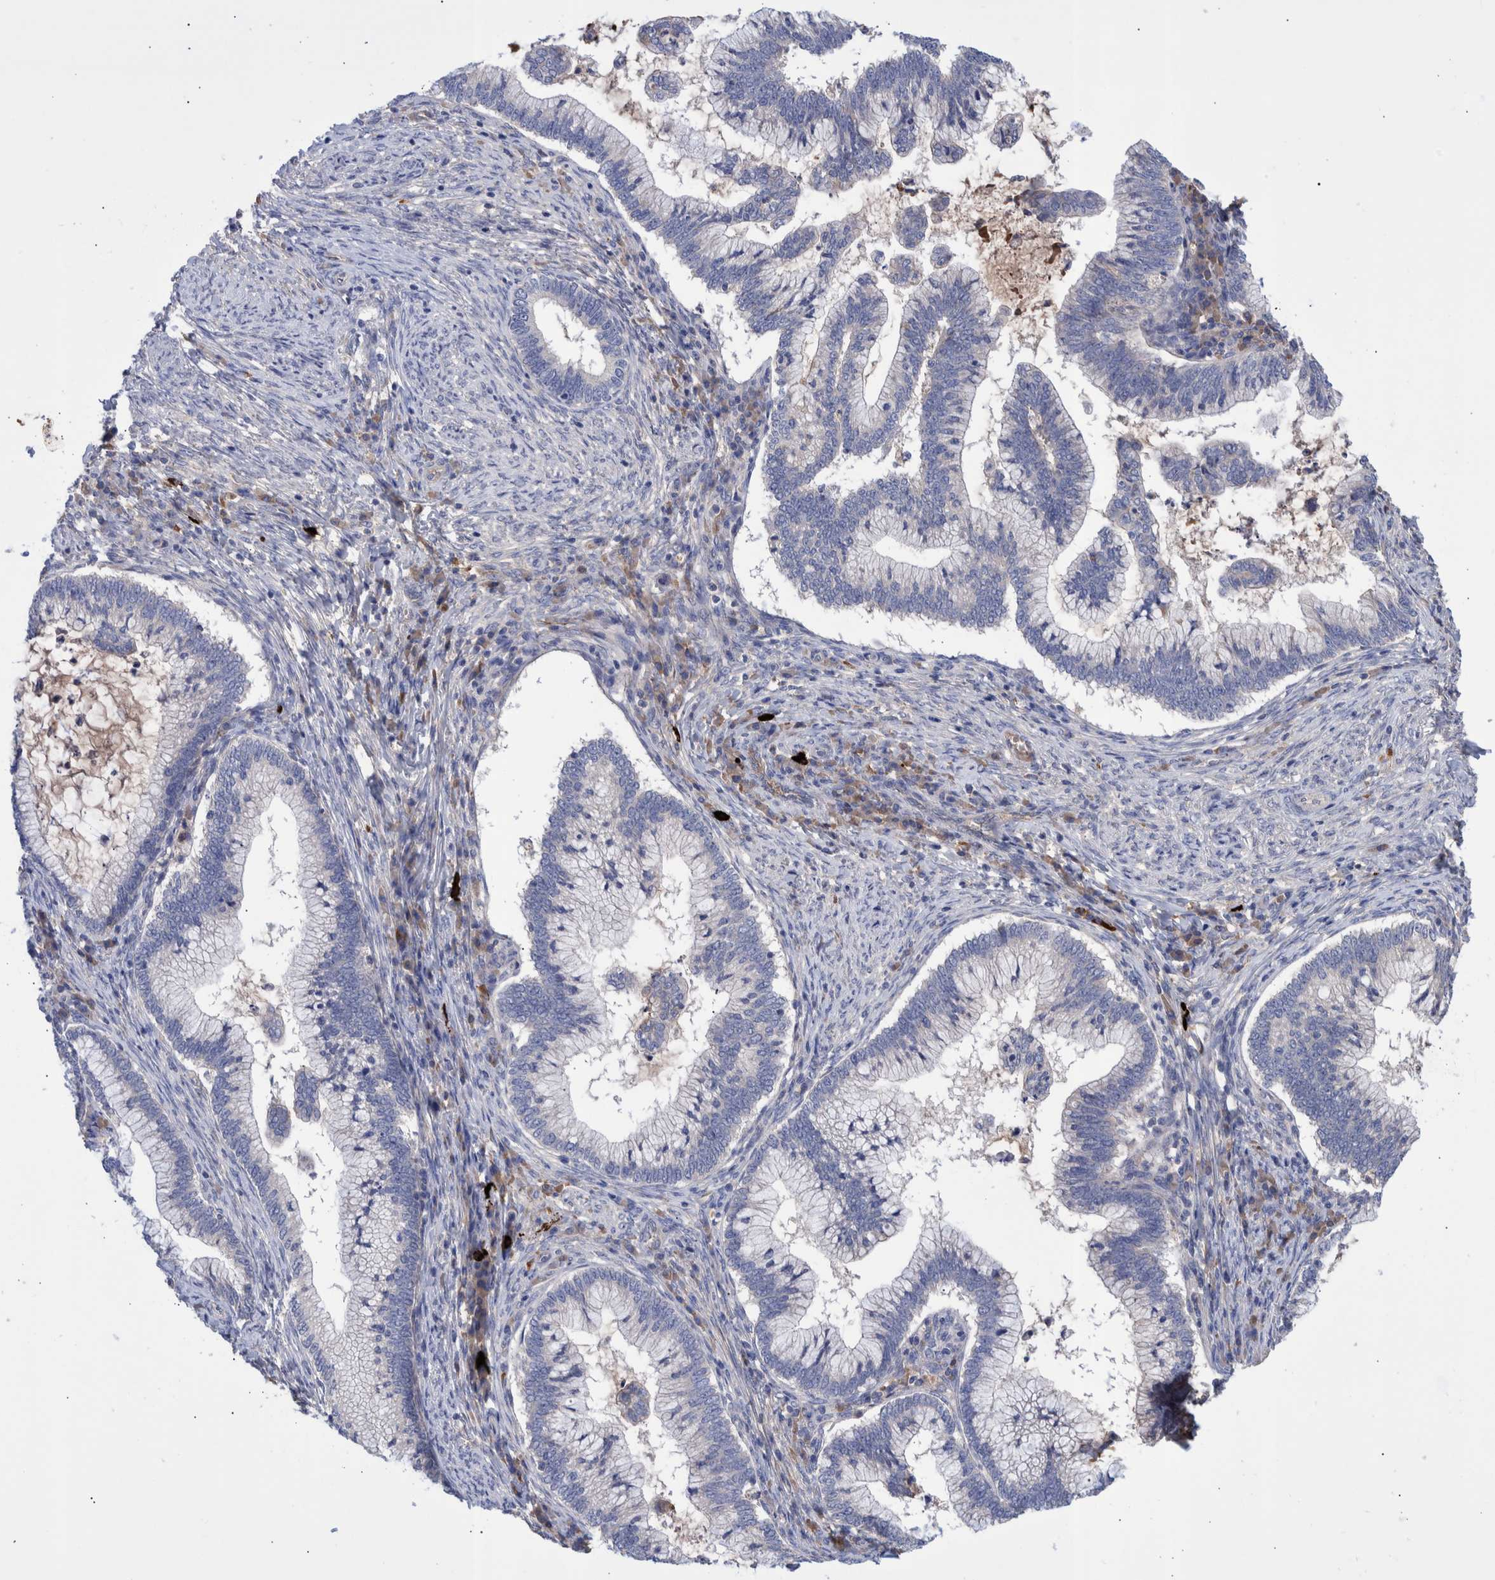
{"staining": {"intensity": "negative", "quantity": "none", "location": "none"}, "tissue": "cervical cancer", "cell_type": "Tumor cells", "image_type": "cancer", "snomed": [{"axis": "morphology", "description": "Adenocarcinoma, NOS"}, {"axis": "topography", "description": "Cervix"}], "caption": "IHC histopathology image of human cervical cancer (adenocarcinoma) stained for a protein (brown), which demonstrates no expression in tumor cells.", "gene": "DLL4", "patient": {"sex": "female", "age": 36}}